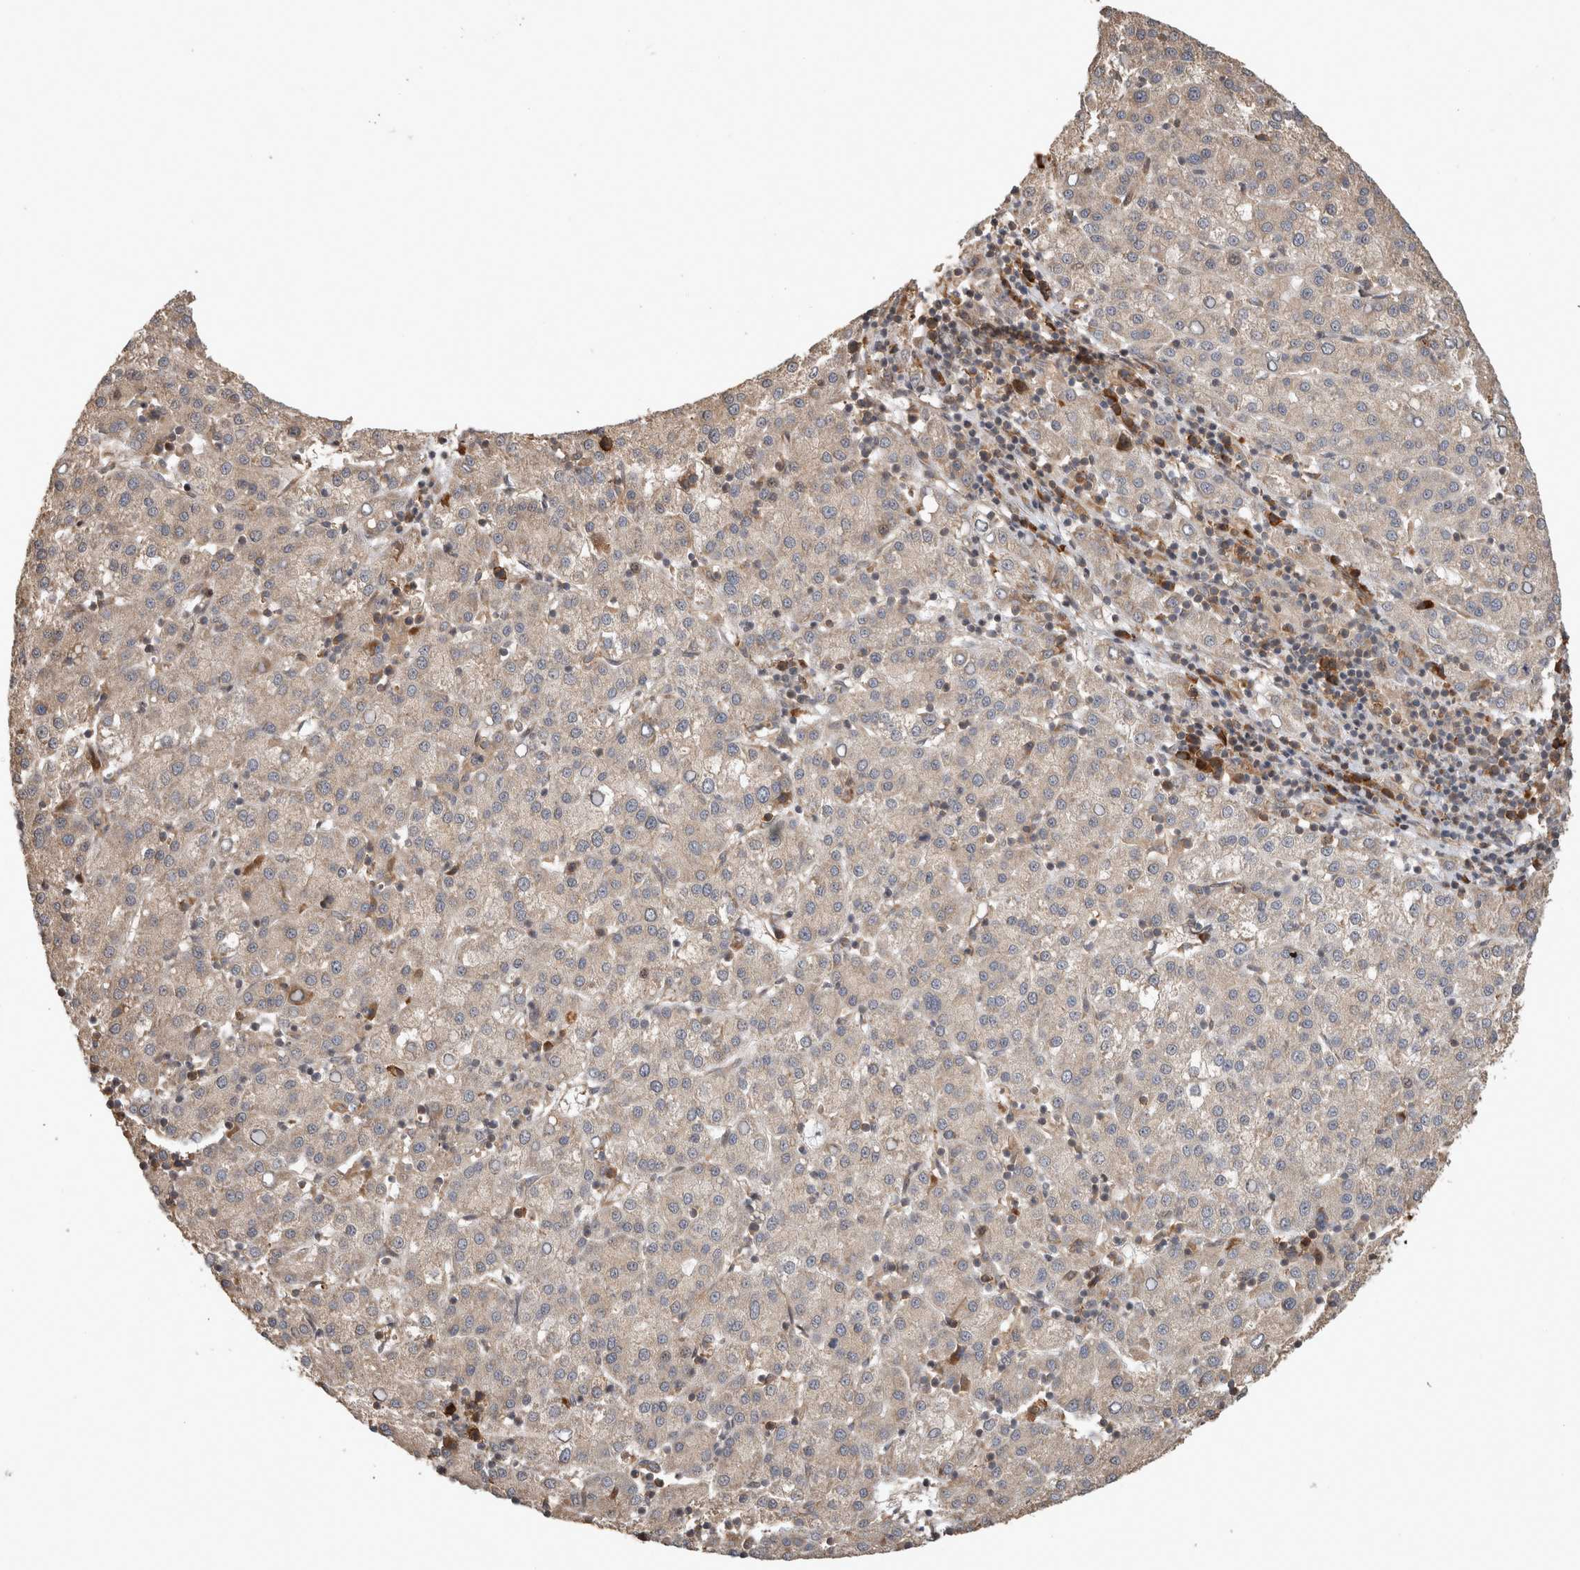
{"staining": {"intensity": "weak", "quantity": "<25%", "location": "cytoplasmic/membranous"}, "tissue": "liver cancer", "cell_type": "Tumor cells", "image_type": "cancer", "snomed": [{"axis": "morphology", "description": "Carcinoma, Hepatocellular, NOS"}, {"axis": "topography", "description": "Liver"}], "caption": "A high-resolution histopathology image shows IHC staining of liver cancer, which reveals no significant positivity in tumor cells.", "gene": "PCDHB15", "patient": {"sex": "female", "age": 58}}